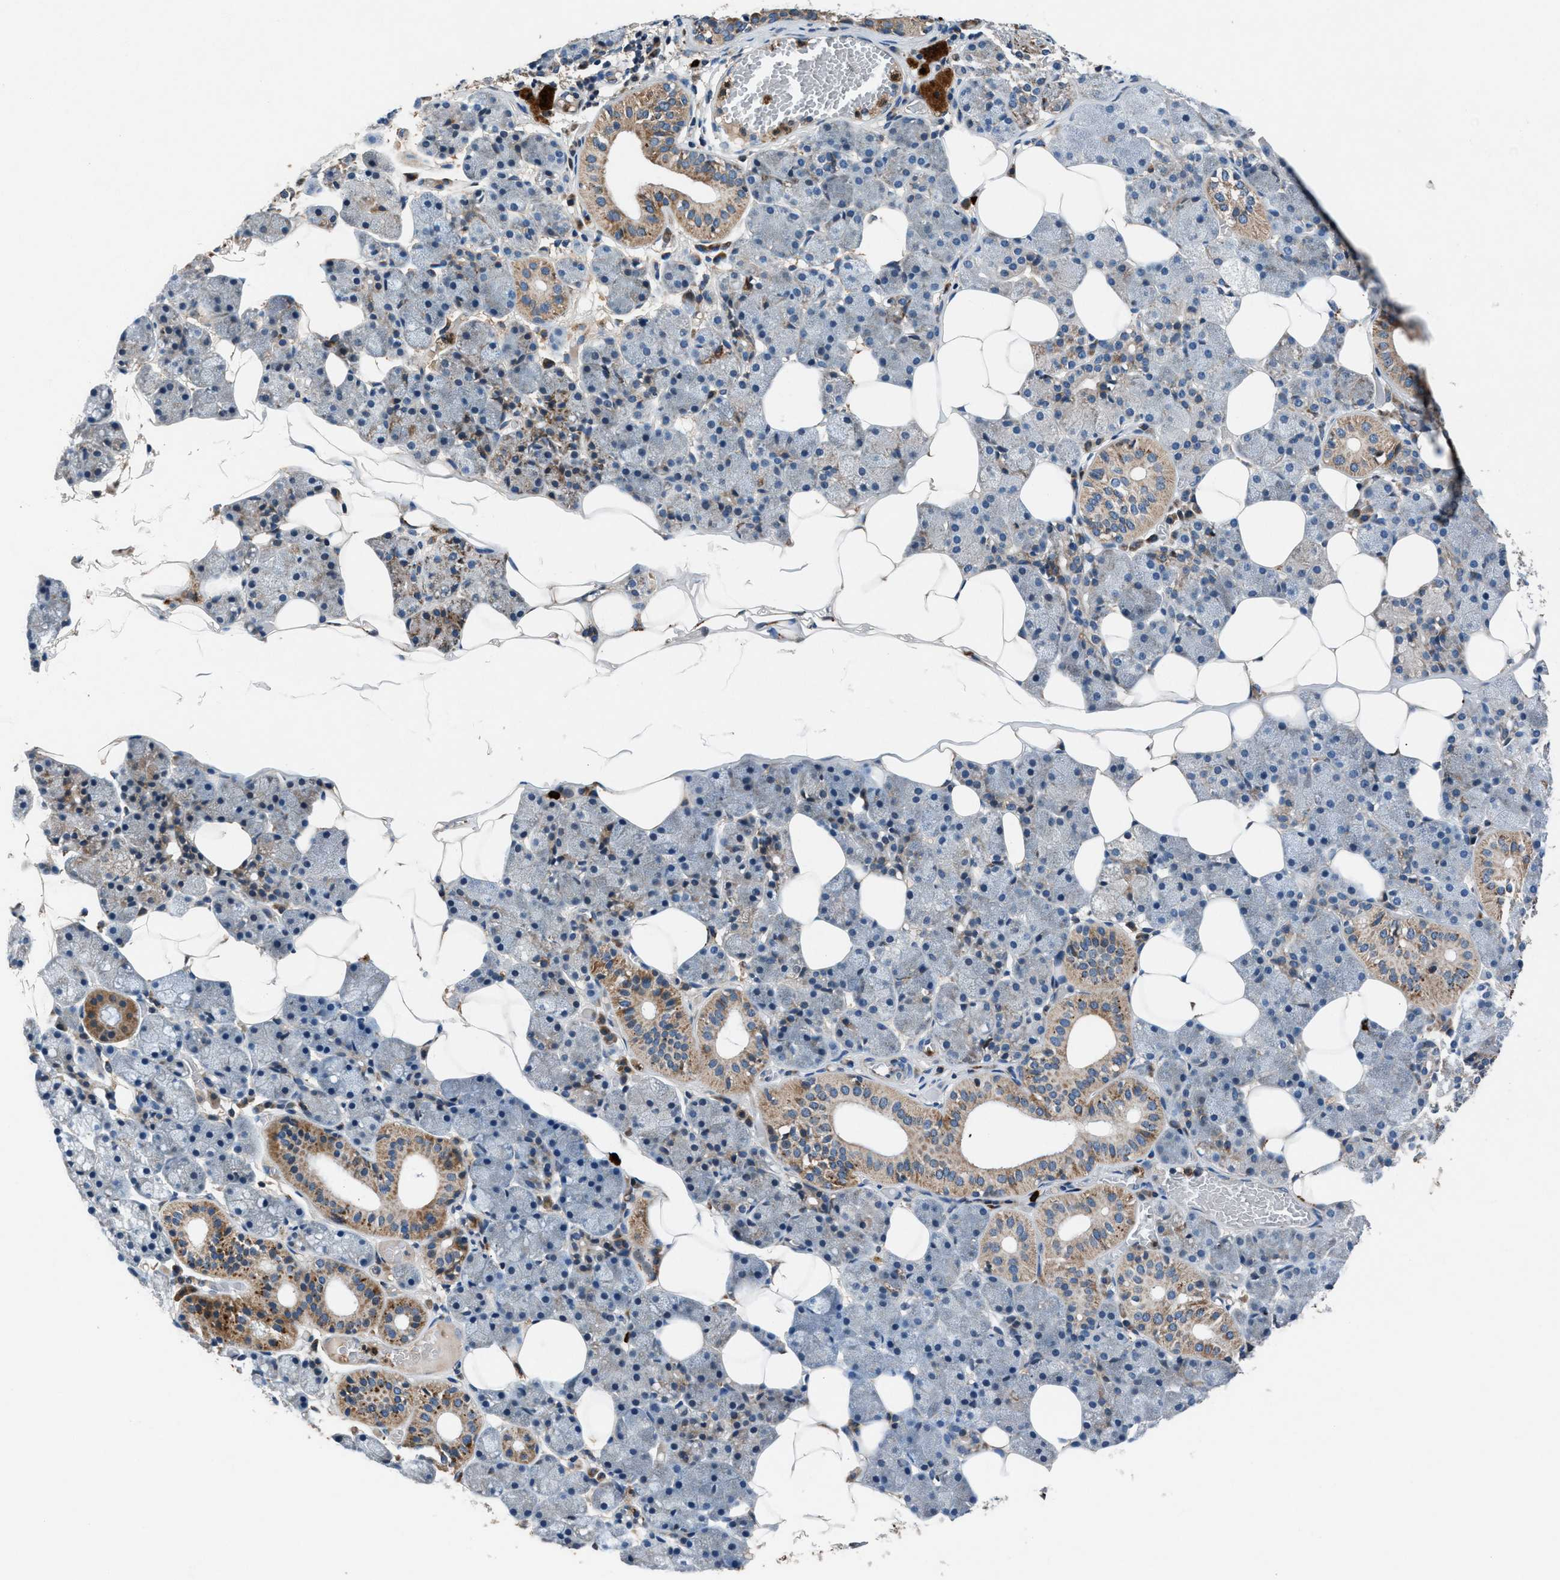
{"staining": {"intensity": "moderate", "quantity": "<25%", "location": "cytoplasmic/membranous"}, "tissue": "salivary gland", "cell_type": "Glandular cells", "image_type": "normal", "snomed": [{"axis": "morphology", "description": "Normal tissue, NOS"}, {"axis": "topography", "description": "Salivary gland"}], "caption": "The micrograph reveals a brown stain indicating the presence of a protein in the cytoplasmic/membranous of glandular cells in salivary gland. (DAB IHC, brown staining for protein, blue staining for nuclei).", "gene": "FAM221A", "patient": {"sex": "female", "age": 33}}